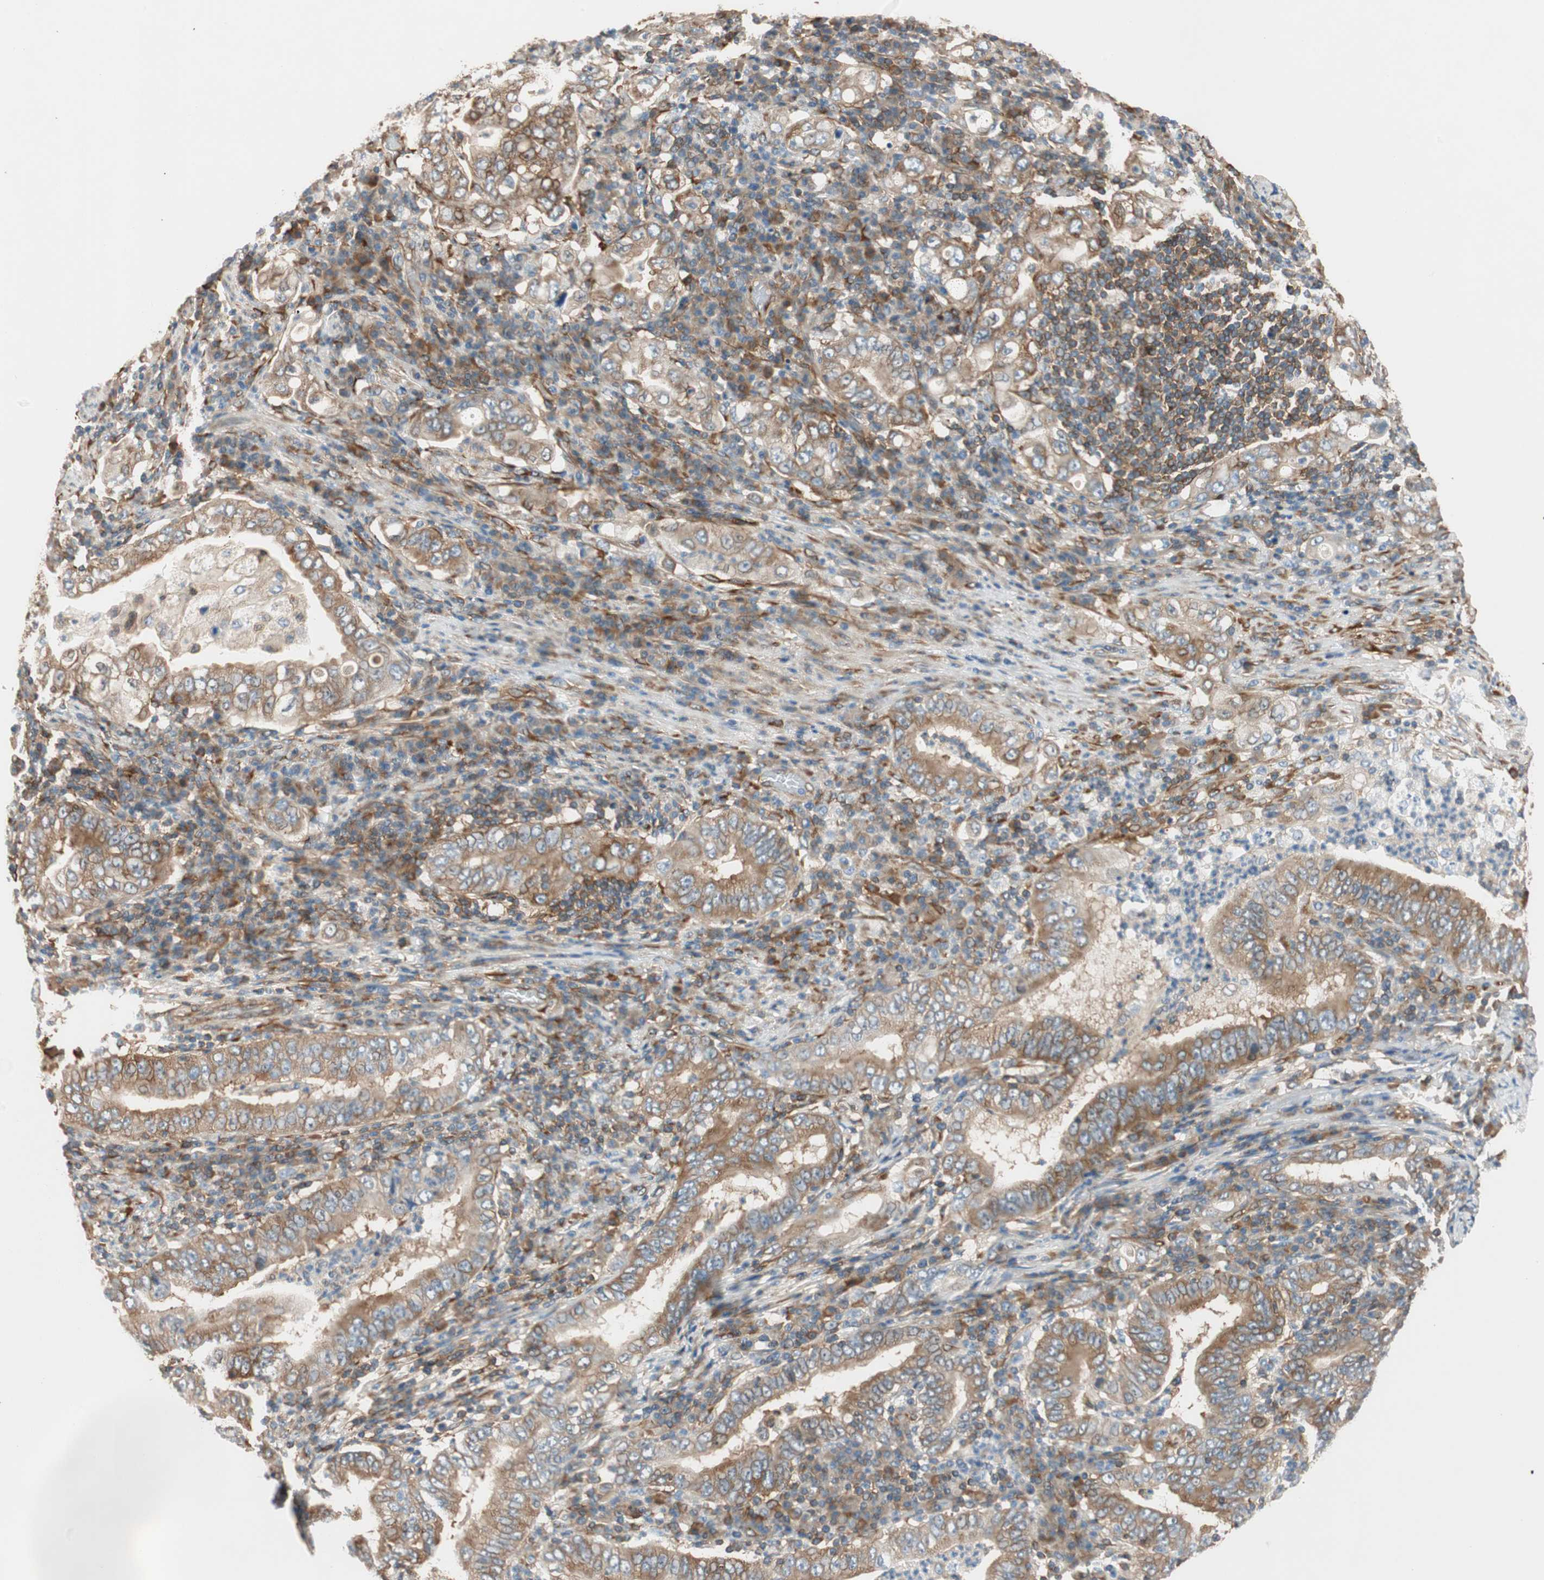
{"staining": {"intensity": "moderate", "quantity": ">75%", "location": "cytoplasmic/membranous"}, "tissue": "stomach cancer", "cell_type": "Tumor cells", "image_type": "cancer", "snomed": [{"axis": "morphology", "description": "Normal tissue, NOS"}, {"axis": "morphology", "description": "Adenocarcinoma, NOS"}, {"axis": "topography", "description": "Esophagus"}, {"axis": "topography", "description": "Stomach, upper"}, {"axis": "topography", "description": "Peripheral nerve tissue"}], "caption": "The micrograph demonstrates staining of stomach cancer (adenocarcinoma), revealing moderate cytoplasmic/membranous protein staining (brown color) within tumor cells. (Brightfield microscopy of DAB IHC at high magnification).", "gene": "WASL", "patient": {"sex": "male", "age": 62}}